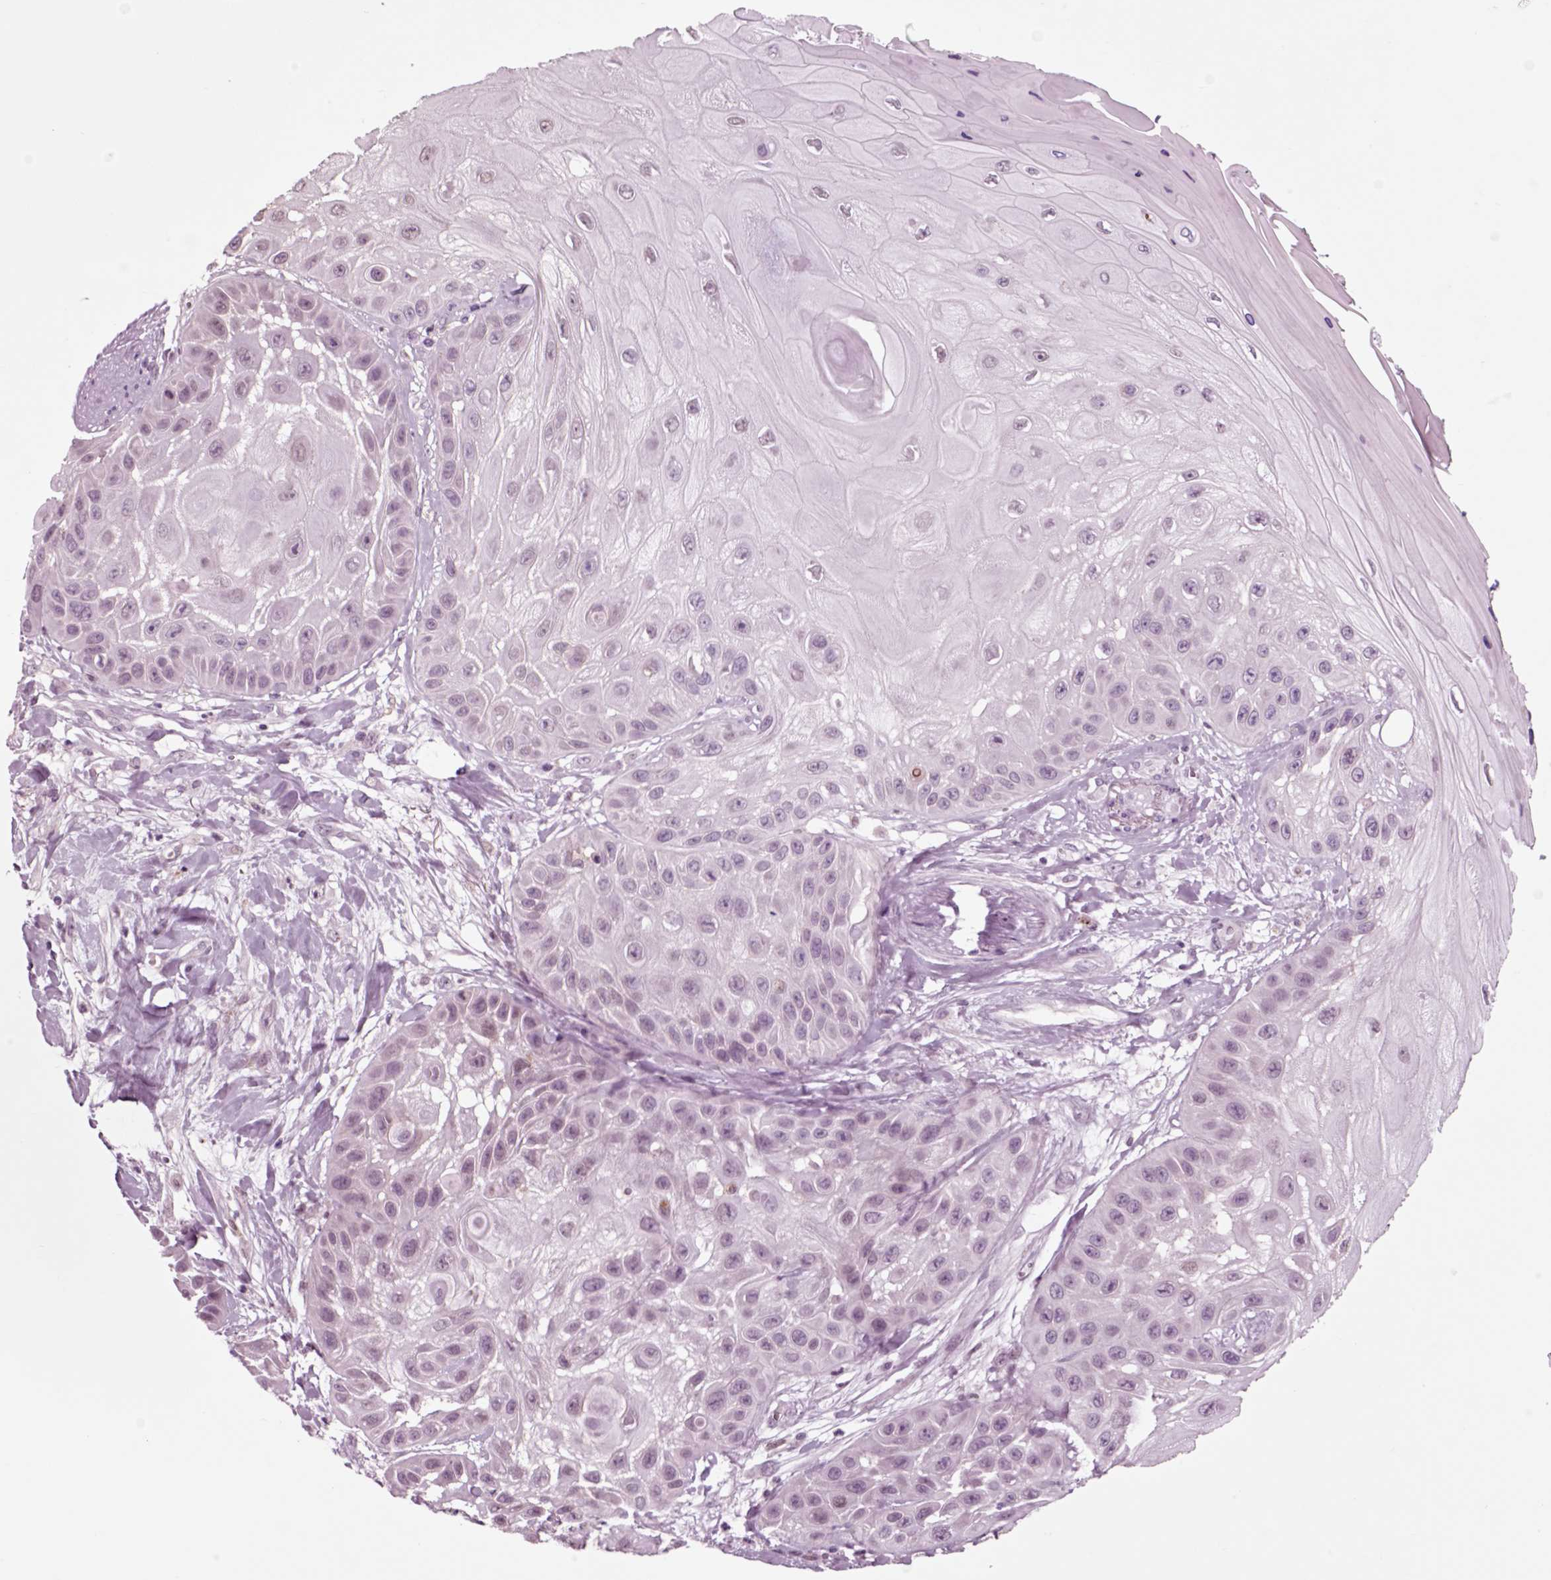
{"staining": {"intensity": "negative", "quantity": "none", "location": "none"}, "tissue": "skin cancer", "cell_type": "Tumor cells", "image_type": "cancer", "snomed": [{"axis": "morphology", "description": "Normal tissue, NOS"}, {"axis": "morphology", "description": "Squamous cell carcinoma, NOS"}, {"axis": "topography", "description": "Skin"}], "caption": "Immunohistochemistry image of neoplastic tissue: human skin cancer stained with DAB (3,3'-diaminobenzidine) demonstrates no significant protein staining in tumor cells.", "gene": "CHGB", "patient": {"sex": "male", "age": 79}}